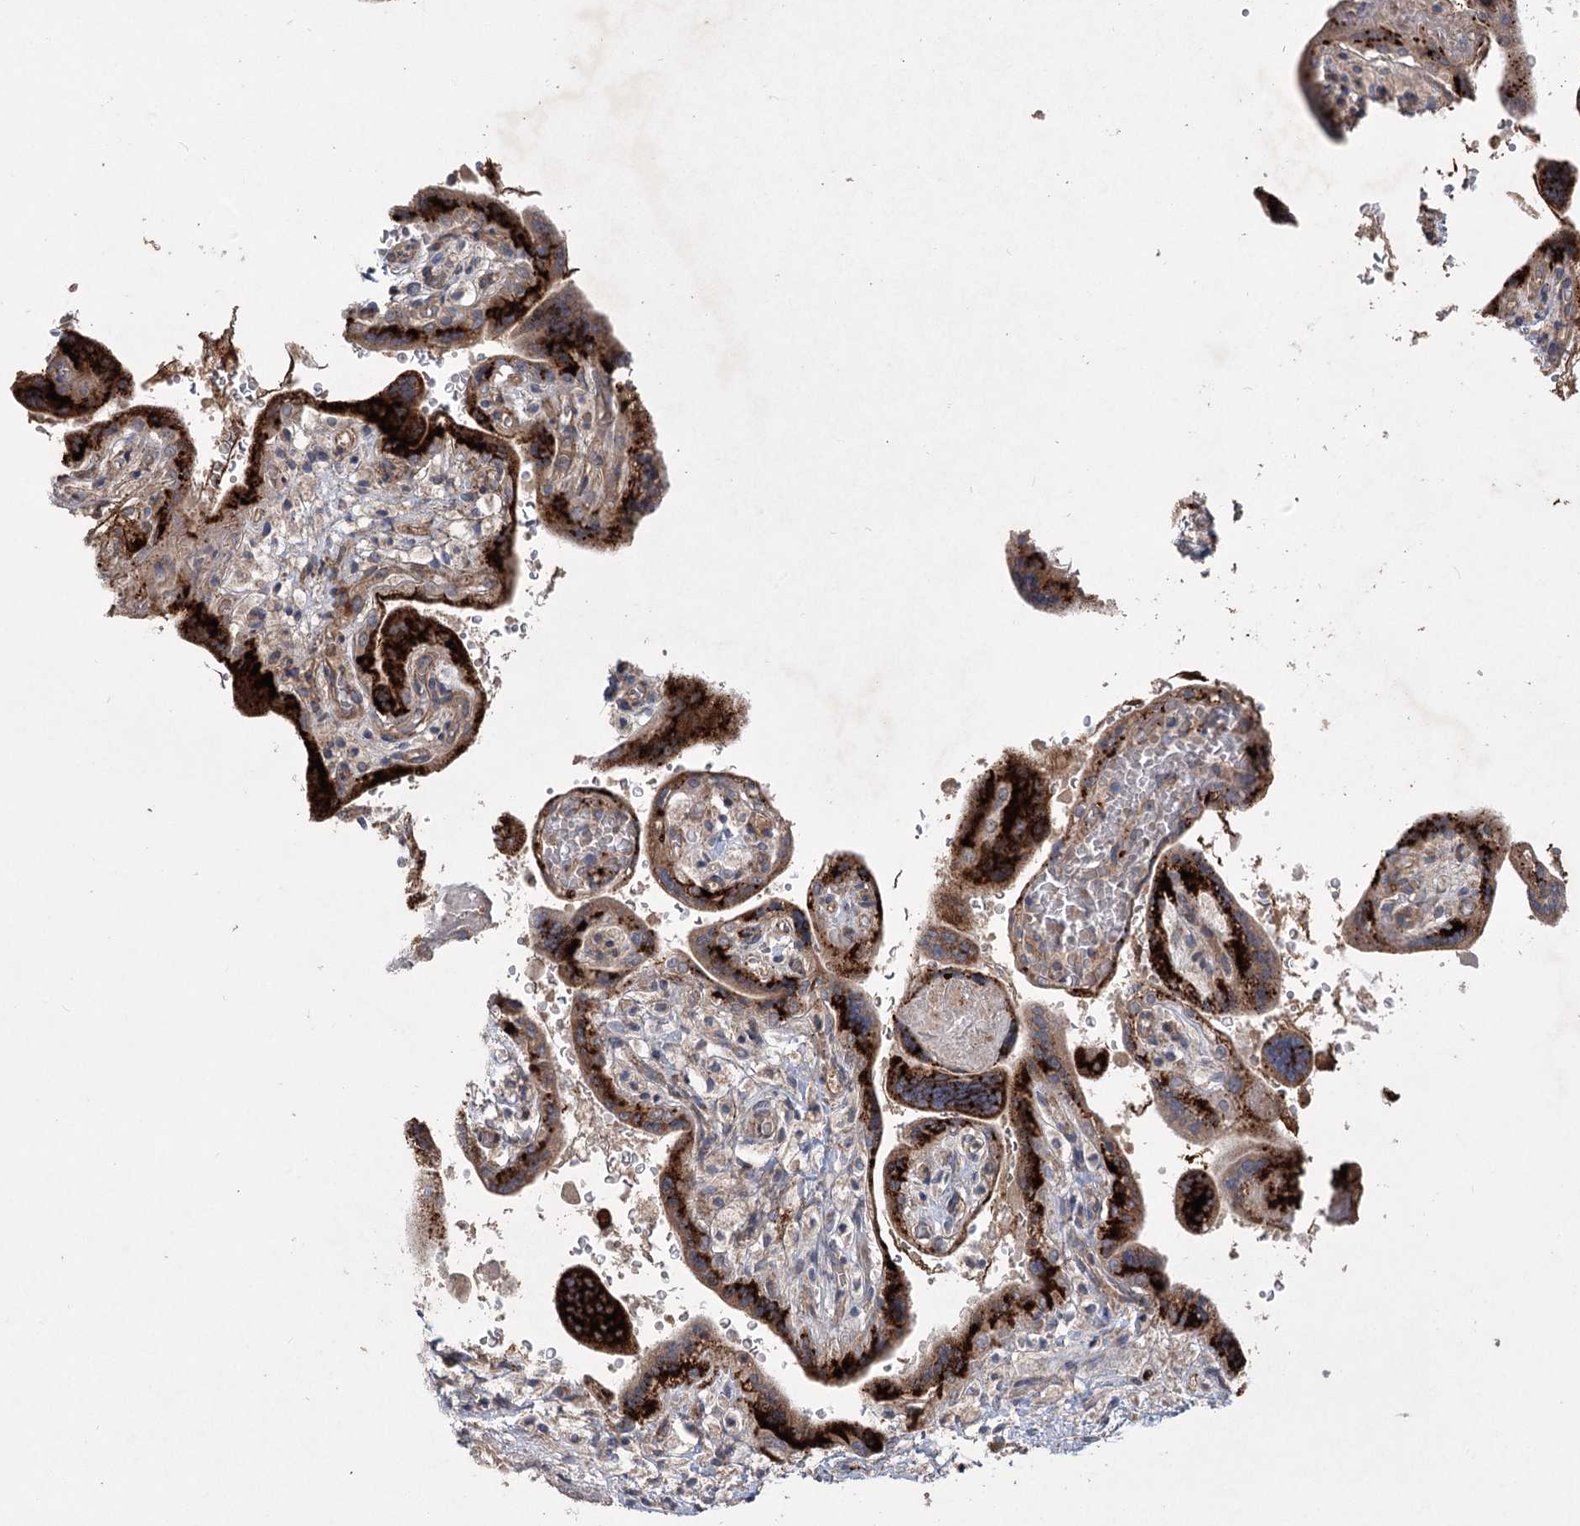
{"staining": {"intensity": "strong", "quantity": "25%-75%", "location": "cytoplasmic/membranous"}, "tissue": "placenta", "cell_type": "Trophoblastic cells", "image_type": "normal", "snomed": [{"axis": "morphology", "description": "Normal tissue, NOS"}, {"axis": "topography", "description": "Placenta"}], "caption": "Strong cytoplasmic/membranous protein expression is appreciated in approximately 25%-75% of trophoblastic cells in placenta.", "gene": "RIN2", "patient": {"sex": "female", "age": 37}}